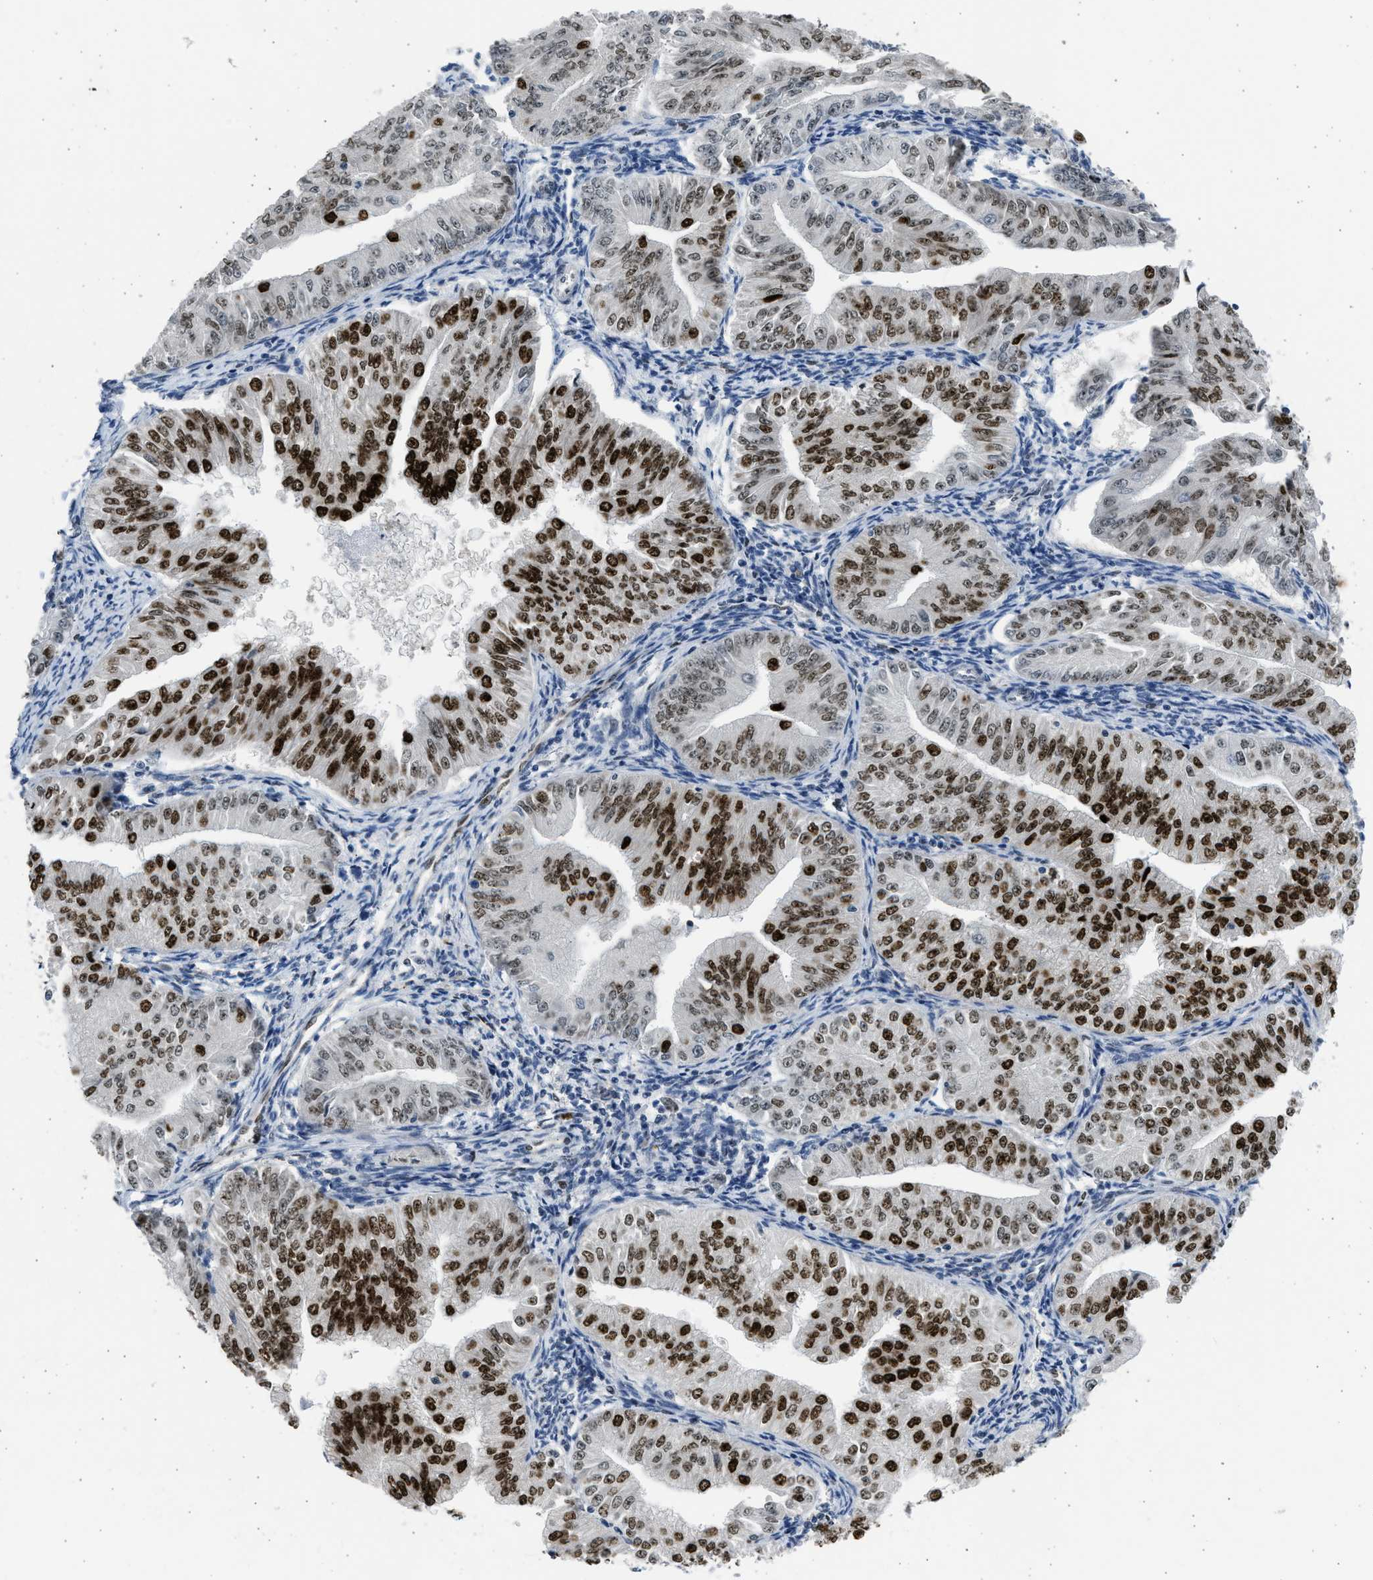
{"staining": {"intensity": "strong", "quantity": ">75%", "location": "nuclear"}, "tissue": "endometrial cancer", "cell_type": "Tumor cells", "image_type": "cancer", "snomed": [{"axis": "morphology", "description": "Normal tissue, NOS"}, {"axis": "morphology", "description": "Adenocarcinoma, NOS"}, {"axis": "topography", "description": "Endometrium"}], "caption": "Endometrial cancer (adenocarcinoma) stained with a protein marker reveals strong staining in tumor cells.", "gene": "HMGN3", "patient": {"sex": "female", "age": 53}}